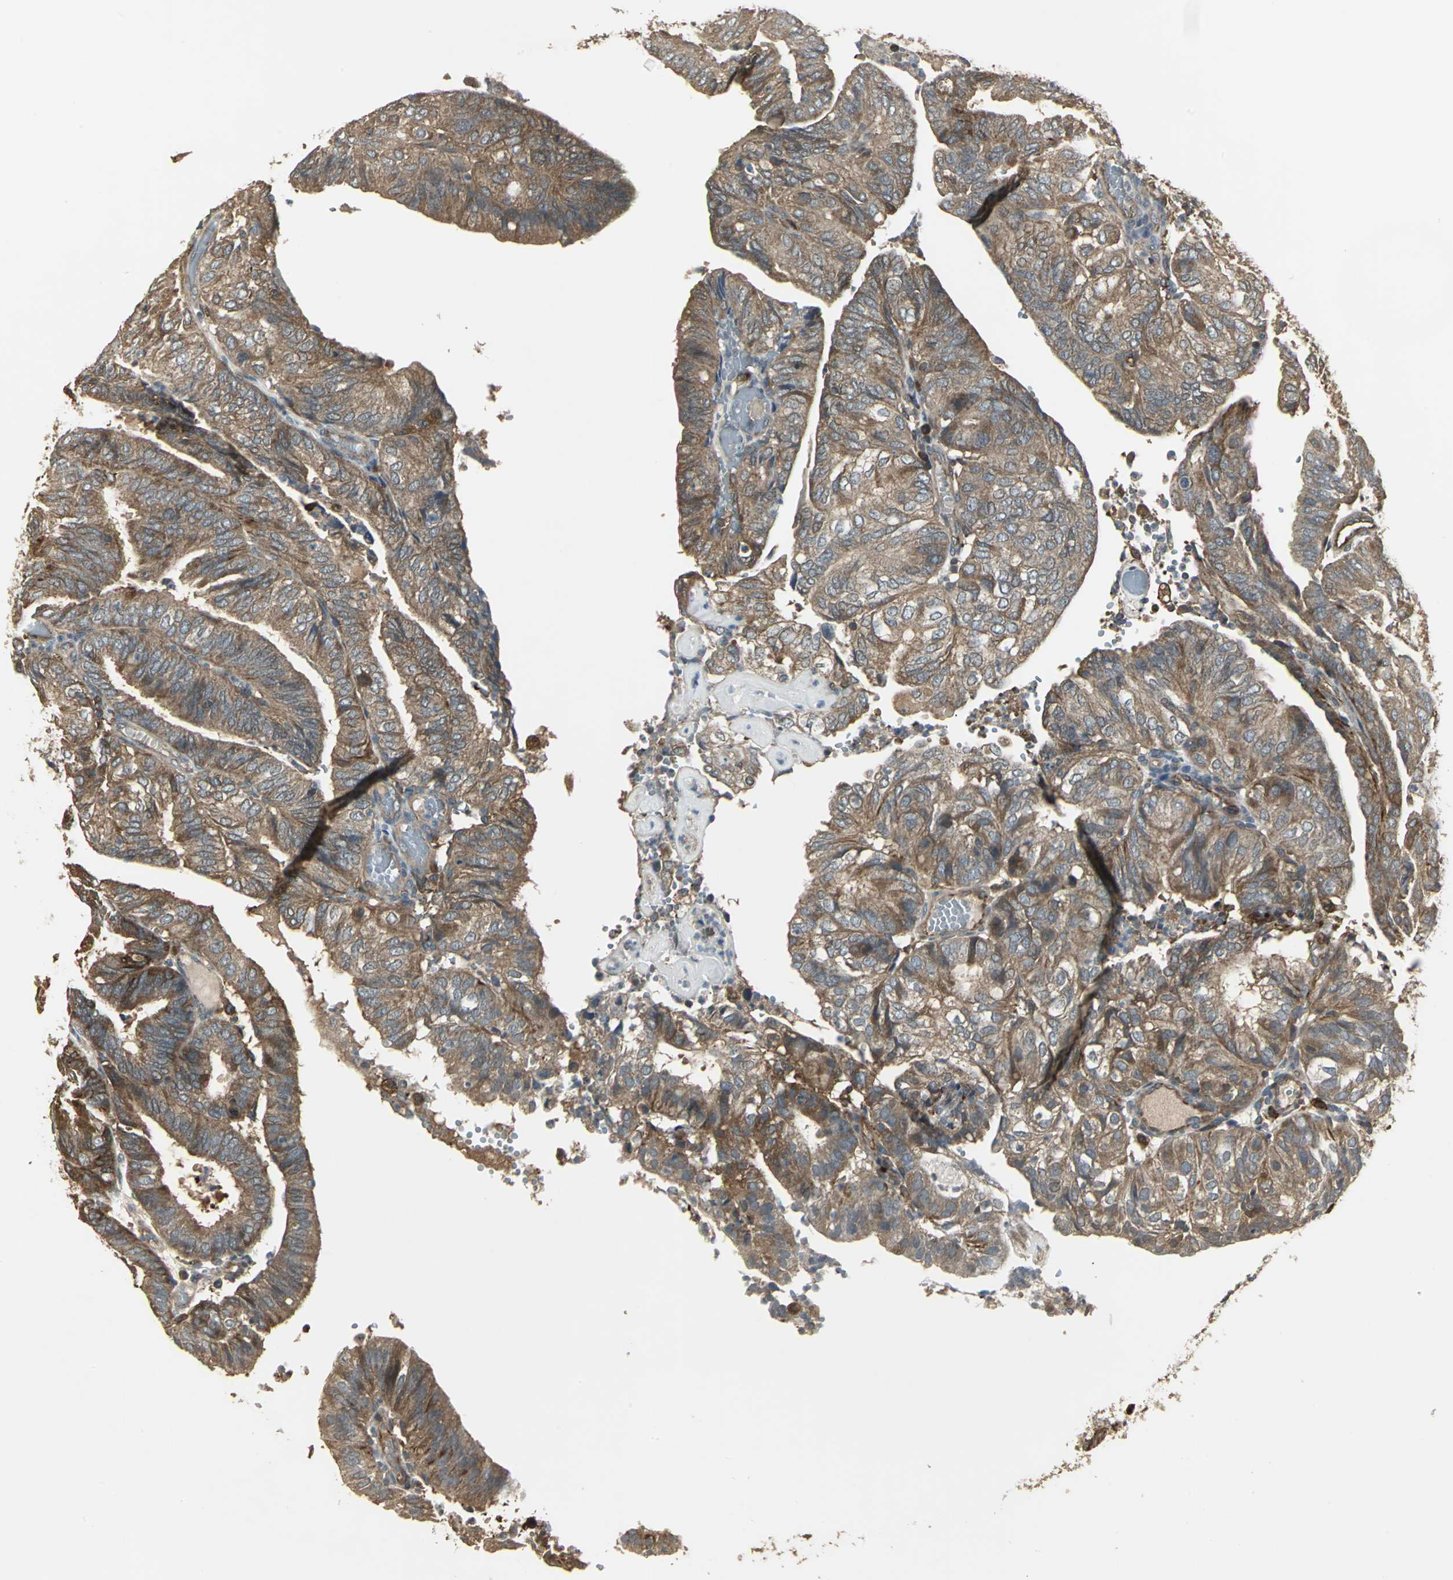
{"staining": {"intensity": "moderate", "quantity": ">75%", "location": "cytoplasmic/membranous"}, "tissue": "endometrial cancer", "cell_type": "Tumor cells", "image_type": "cancer", "snomed": [{"axis": "morphology", "description": "Adenocarcinoma, NOS"}, {"axis": "topography", "description": "Uterus"}], "caption": "IHC micrograph of human endometrial cancer stained for a protein (brown), which reveals medium levels of moderate cytoplasmic/membranous staining in approximately >75% of tumor cells.", "gene": "PRXL2B", "patient": {"sex": "female", "age": 60}}